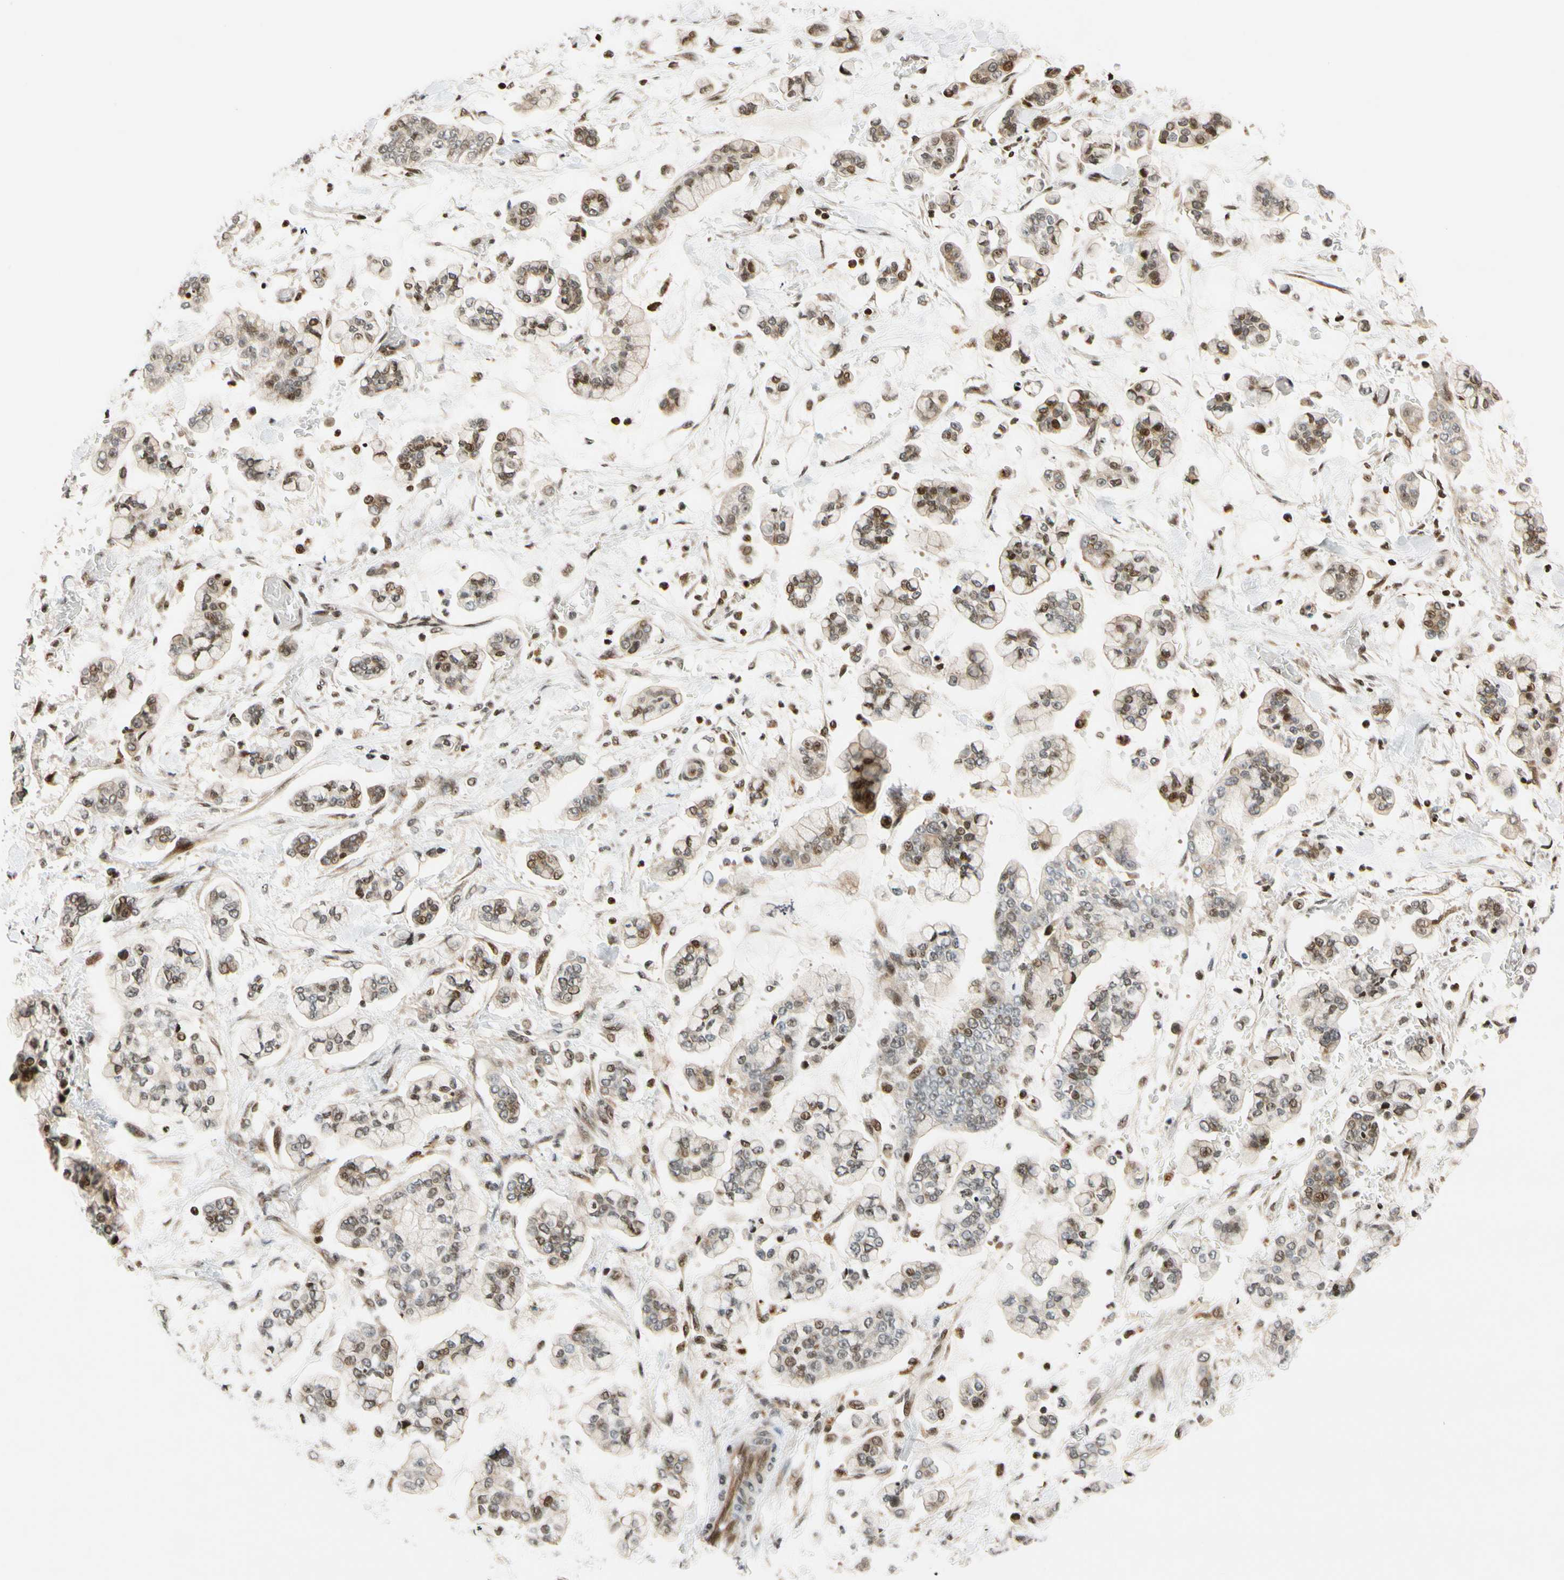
{"staining": {"intensity": "moderate", "quantity": "25%-75%", "location": "nuclear"}, "tissue": "stomach cancer", "cell_type": "Tumor cells", "image_type": "cancer", "snomed": [{"axis": "morphology", "description": "Normal tissue, NOS"}, {"axis": "morphology", "description": "Adenocarcinoma, NOS"}, {"axis": "topography", "description": "Stomach, upper"}, {"axis": "topography", "description": "Stomach"}], "caption": "The photomicrograph demonstrates a brown stain indicating the presence of a protein in the nuclear of tumor cells in stomach cancer (adenocarcinoma).", "gene": "CDK7", "patient": {"sex": "male", "age": 76}}